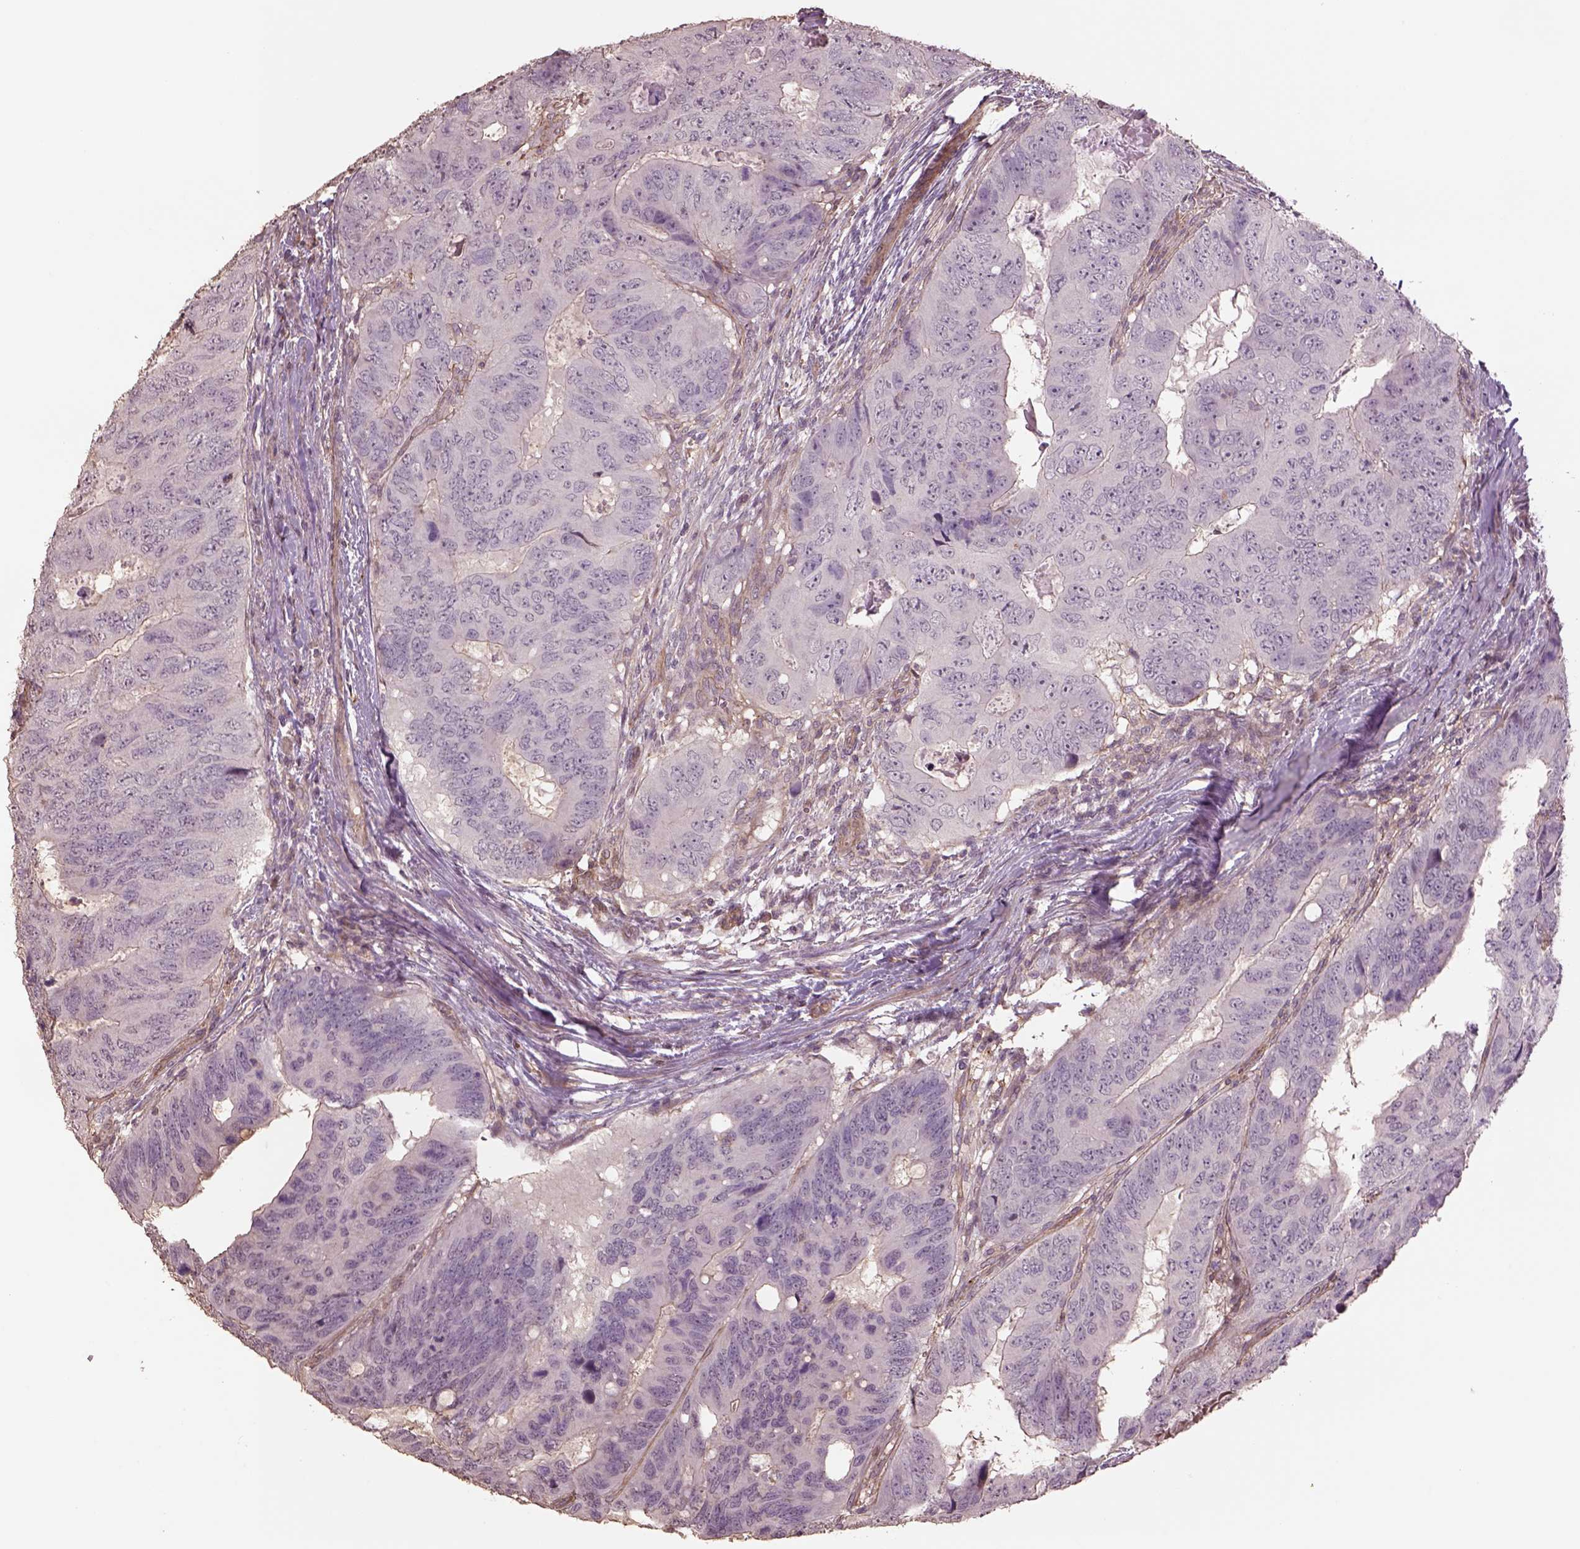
{"staining": {"intensity": "negative", "quantity": "none", "location": "none"}, "tissue": "colorectal cancer", "cell_type": "Tumor cells", "image_type": "cancer", "snomed": [{"axis": "morphology", "description": "Adenocarcinoma, NOS"}, {"axis": "topography", "description": "Colon"}], "caption": "Human colorectal adenocarcinoma stained for a protein using immunohistochemistry shows no positivity in tumor cells.", "gene": "LIN7A", "patient": {"sex": "male", "age": 79}}